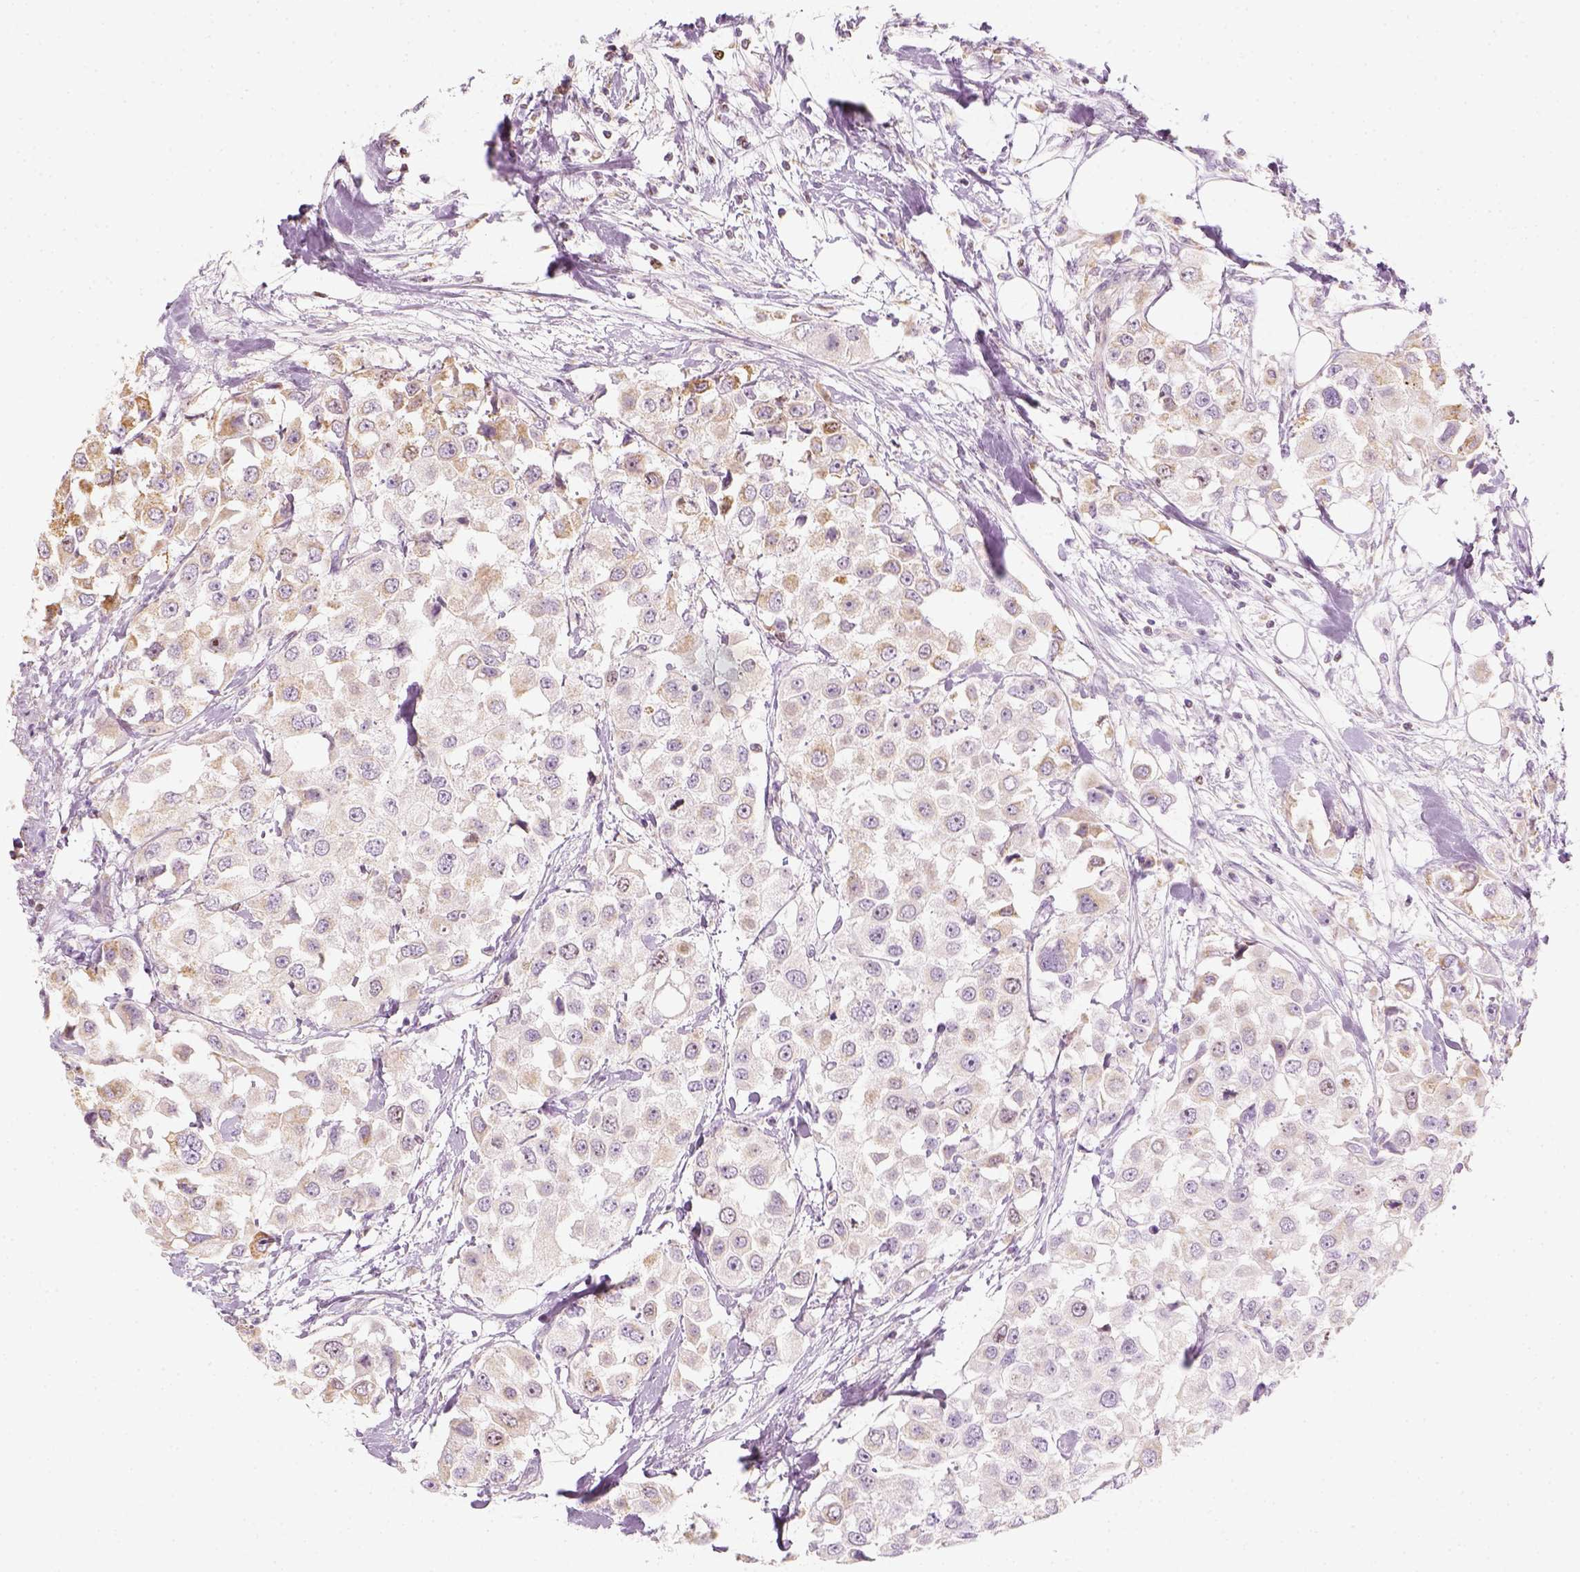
{"staining": {"intensity": "moderate", "quantity": "<25%", "location": "cytoplasmic/membranous"}, "tissue": "urothelial cancer", "cell_type": "Tumor cells", "image_type": "cancer", "snomed": [{"axis": "morphology", "description": "Urothelial carcinoma, High grade"}, {"axis": "topography", "description": "Urinary bladder"}], "caption": "Protein expression analysis of urothelial carcinoma (high-grade) shows moderate cytoplasmic/membranous staining in approximately <25% of tumor cells.", "gene": "LCA5", "patient": {"sex": "female", "age": 64}}